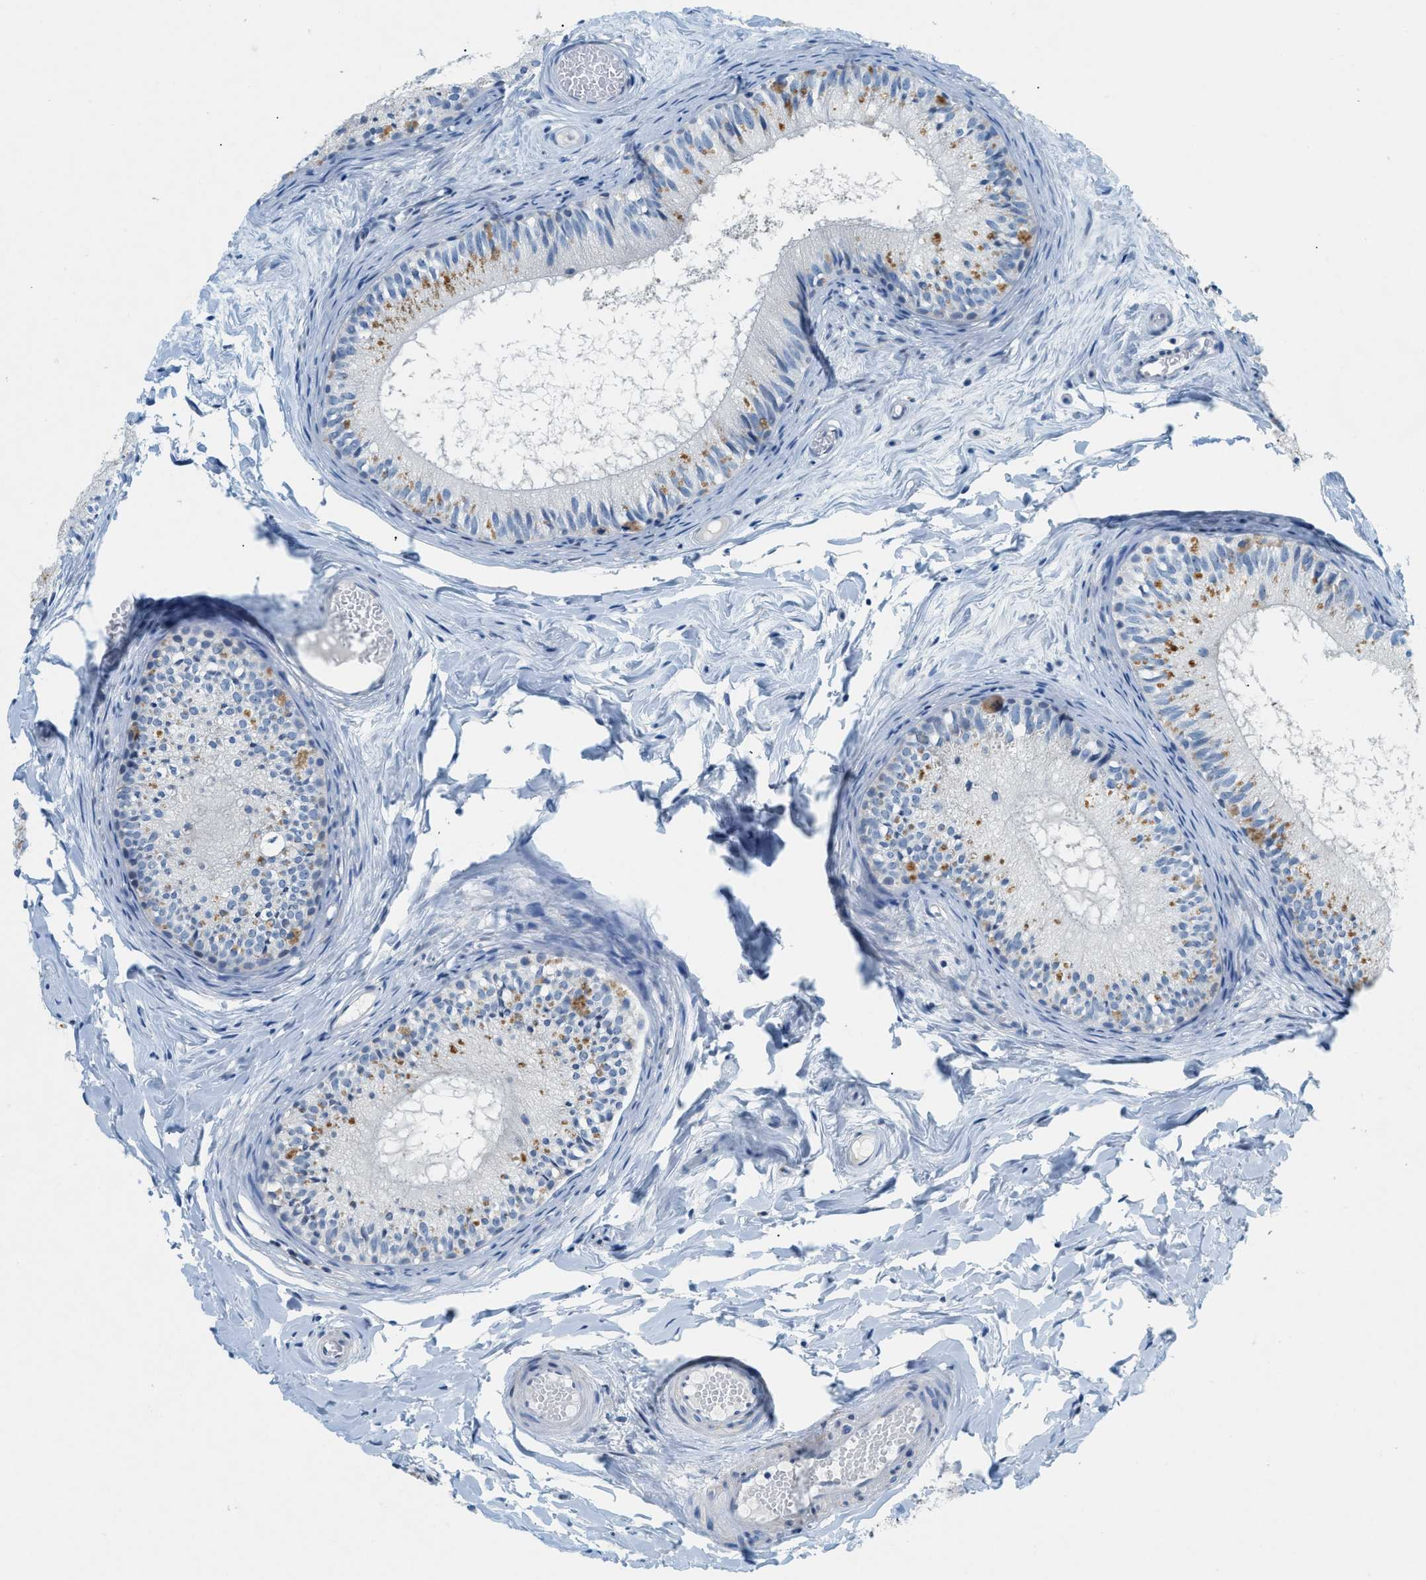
{"staining": {"intensity": "negative", "quantity": "none", "location": "none"}, "tissue": "epididymis", "cell_type": "Glandular cells", "image_type": "normal", "snomed": [{"axis": "morphology", "description": "Normal tissue, NOS"}, {"axis": "topography", "description": "Epididymis"}], "caption": "High power microscopy image of an immunohistochemistry image of benign epididymis, revealing no significant expression in glandular cells. (Stains: DAB IHC with hematoxylin counter stain, Microscopy: brightfield microscopy at high magnification).", "gene": "UVRAG", "patient": {"sex": "male", "age": 46}}